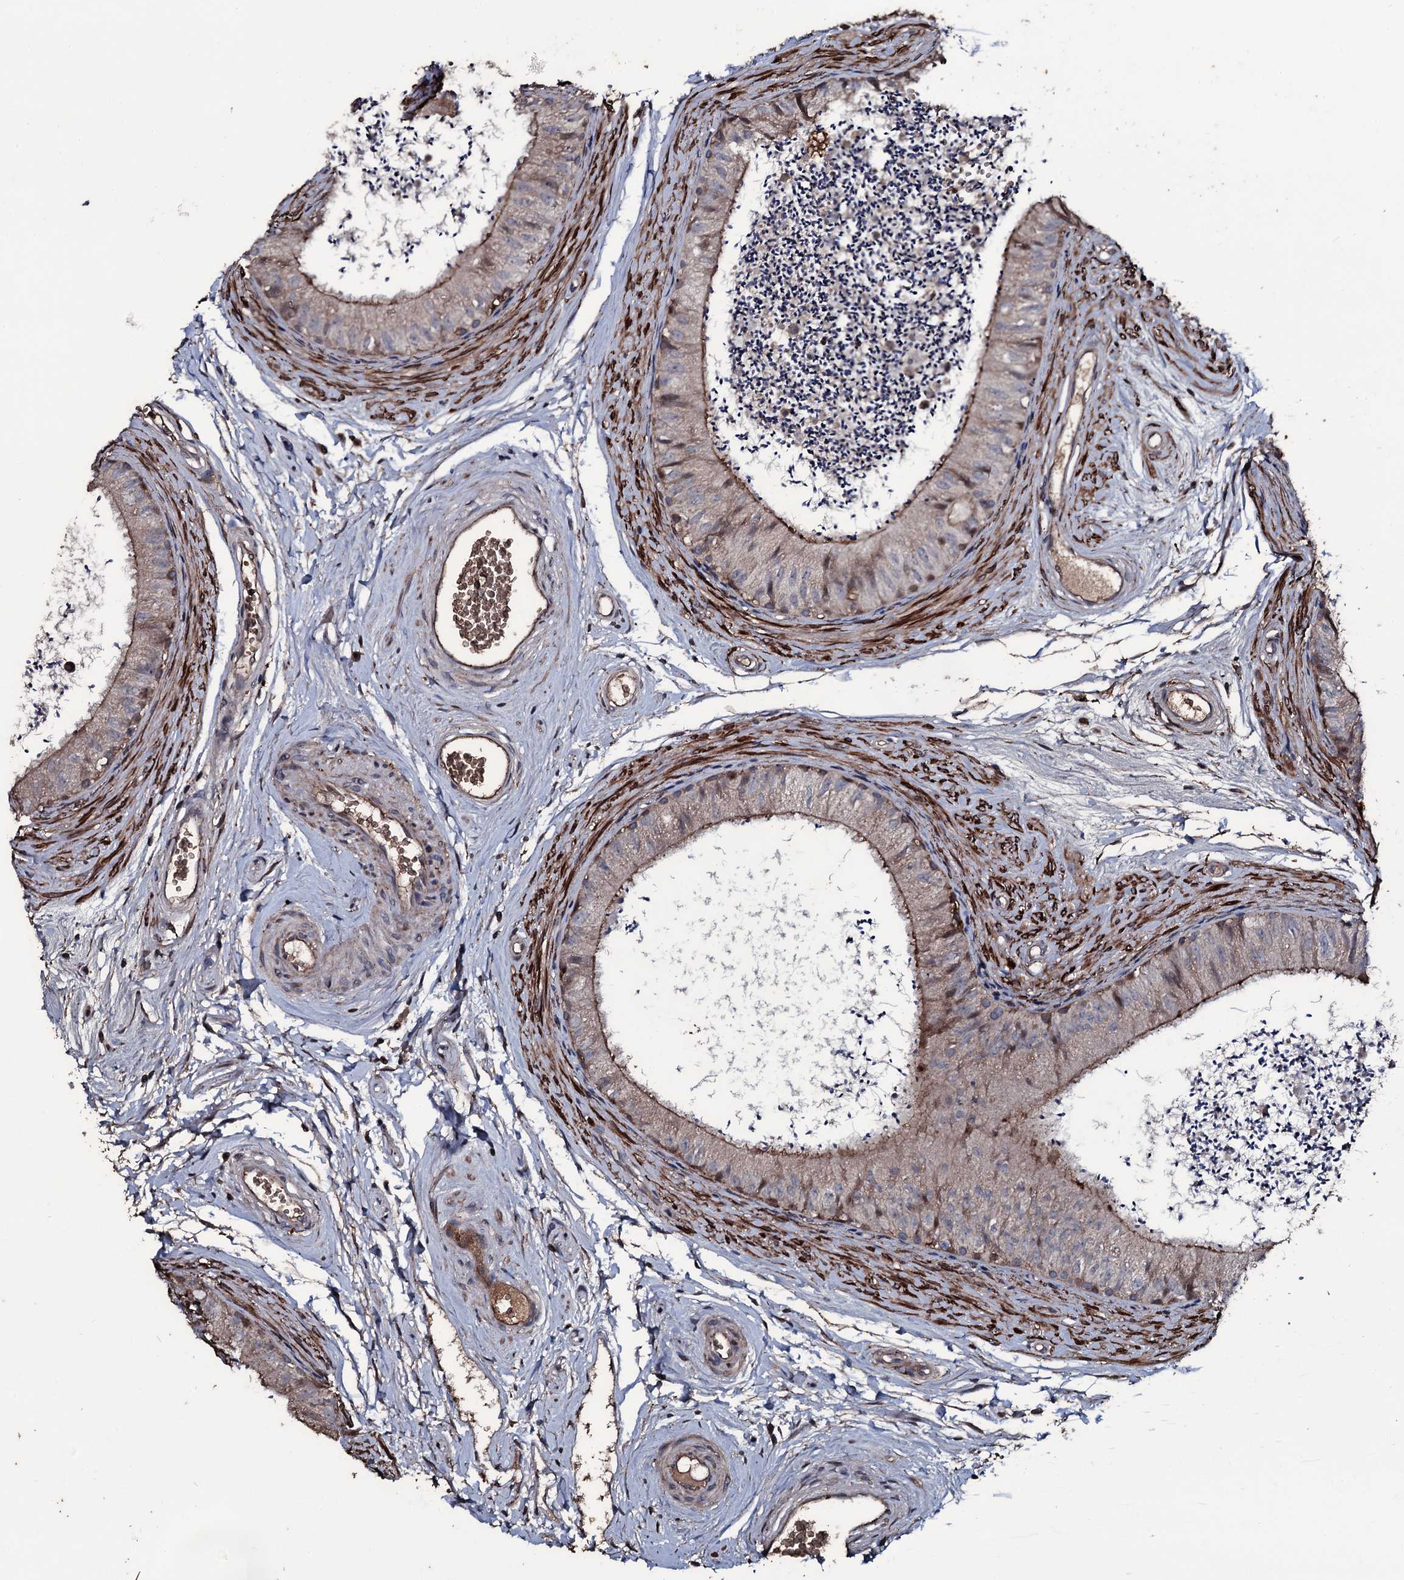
{"staining": {"intensity": "moderate", "quantity": "25%-75%", "location": "cytoplasmic/membranous"}, "tissue": "epididymis", "cell_type": "Glandular cells", "image_type": "normal", "snomed": [{"axis": "morphology", "description": "Normal tissue, NOS"}, {"axis": "topography", "description": "Epididymis"}], "caption": "Approximately 25%-75% of glandular cells in normal epididymis exhibit moderate cytoplasmic/membranous protein positivity as visualized by brown immunohistochemical staining.", "gene": "ZSWIM8", "patient": {"sex": "male", "age": 56}}